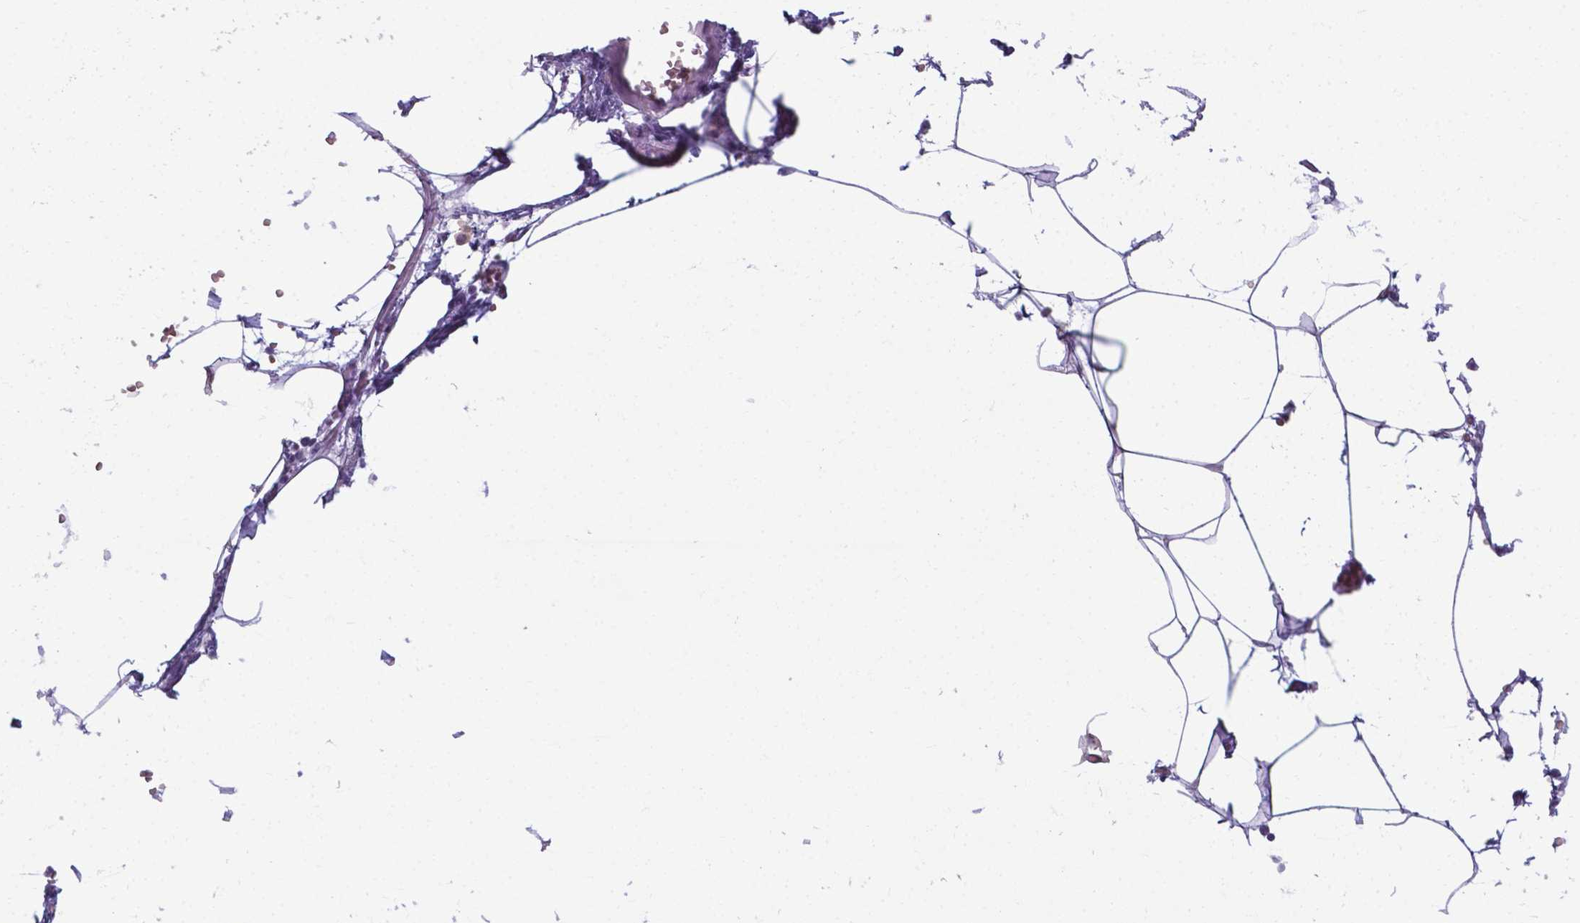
{"staining": {"intensity": "negative", "quantity": "none", "location": "none"}, "tissue": "adipose tissue", "cell_type": "Adipocytes", "image_type": "normal", "snomed": [{"axis": "morphology", "description": "Normal tissue, NOS"}, {"axis": "topography", "description": "Adipose tissue"}, {"axis": "topography", "description": "Pancreas"}, {"axis": "topography", "description": "Peripheral nerve tissue"}], "caption": "Immunohistochemical staining of normal human adipose tissue shows no significant expression in adipocytes.", "gene": "AP5B1", "patient": {"sex": "female", "age": 58}}